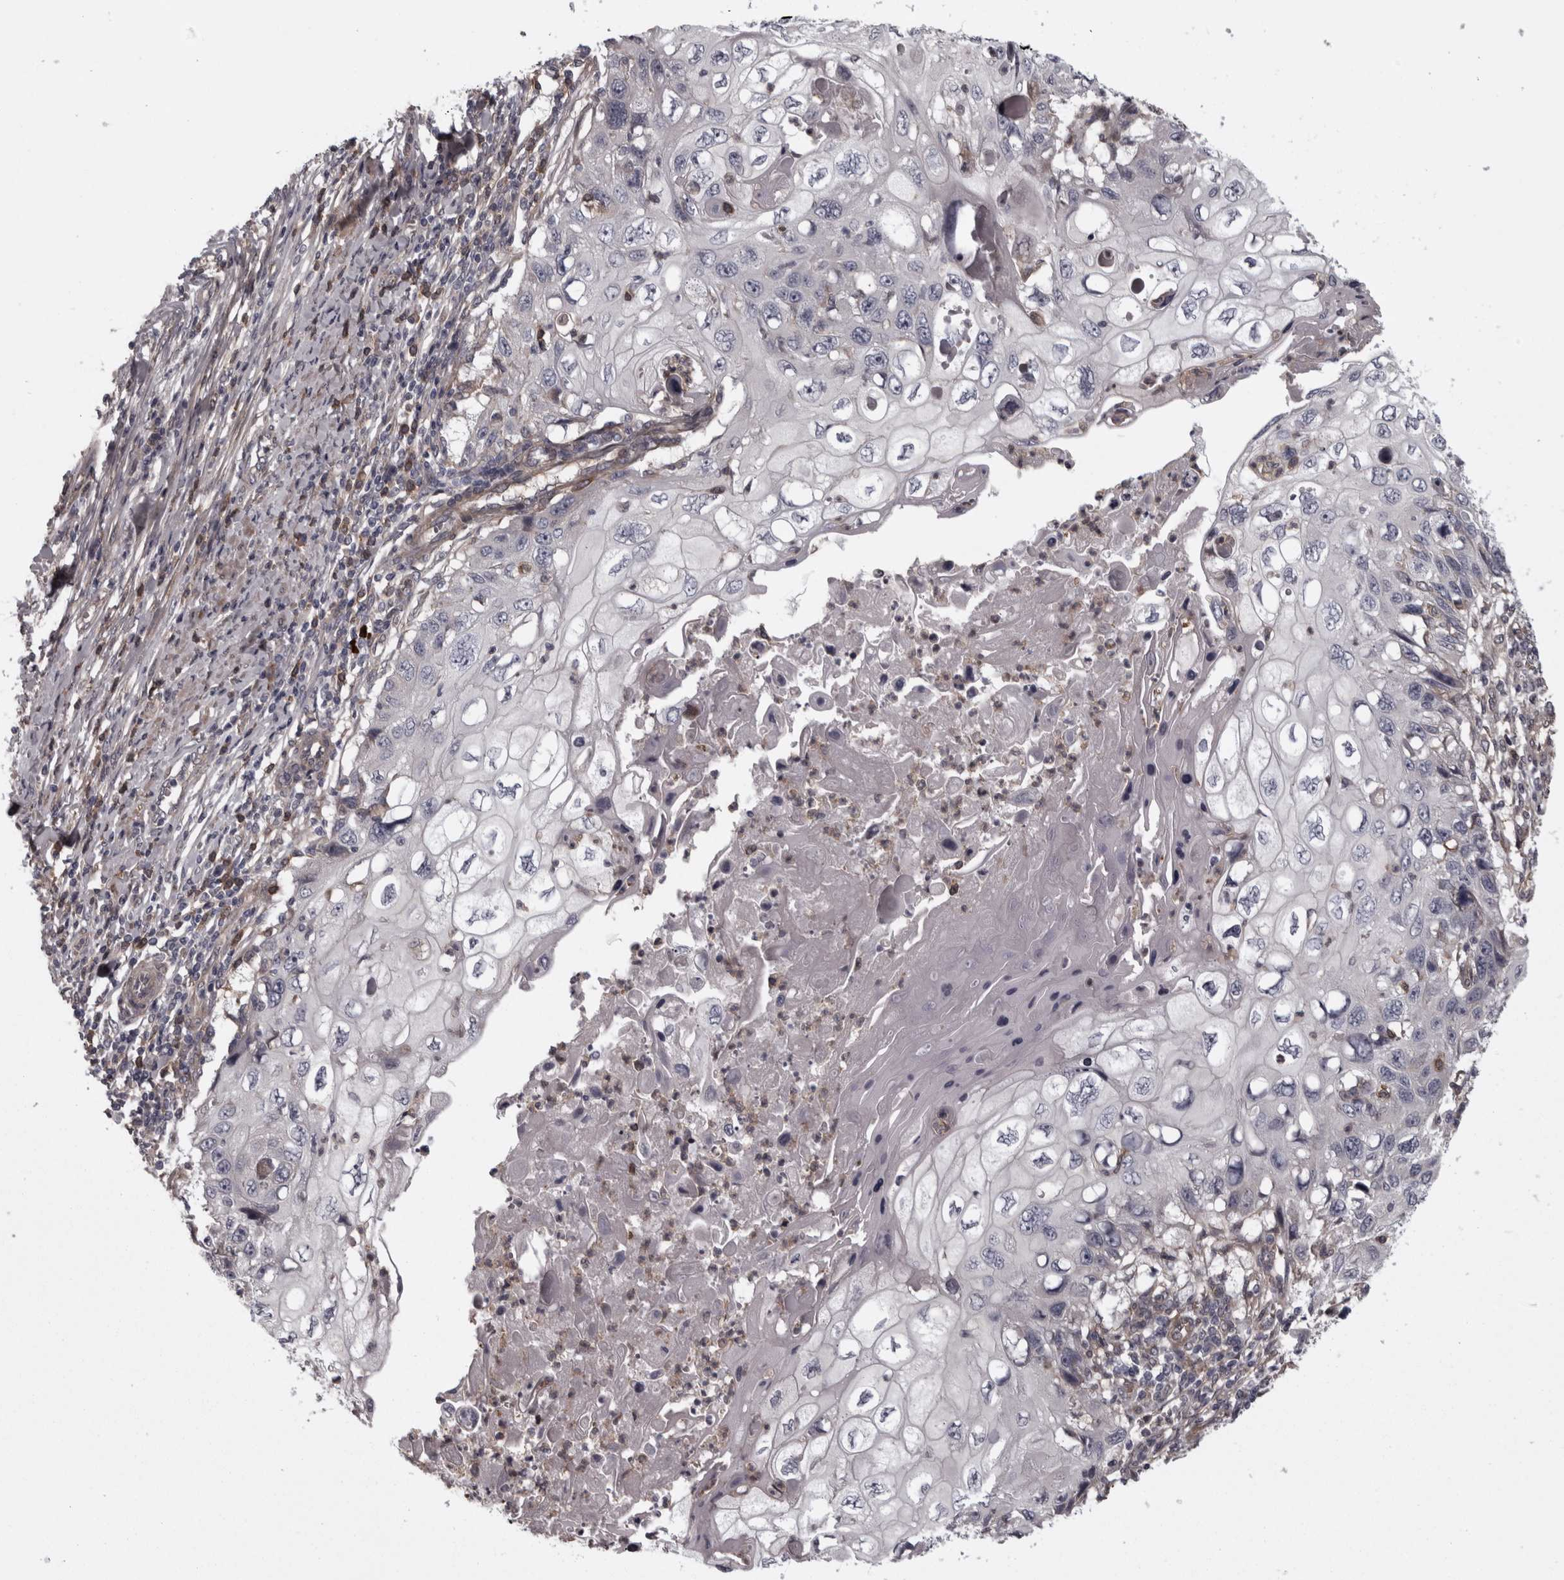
{"staining": {"intensity": "negative", "quantity": "none", "location": "none"}, "tissue": "cervical cancer", "cell_type": "Tumor cells", "image_type": "cancer", "snomed": [{"axis": "morphology", "description": "Squamous cell carcinoma, NOS"}, {"axis": "topography", "description": "Cervix"}], "caption": "Tumor cells are negative for brown protein staining in cervical cancer (squamous cell carcinoma).", "gene": "RSU1", "patient": {"sex": "female", "age": 70}}